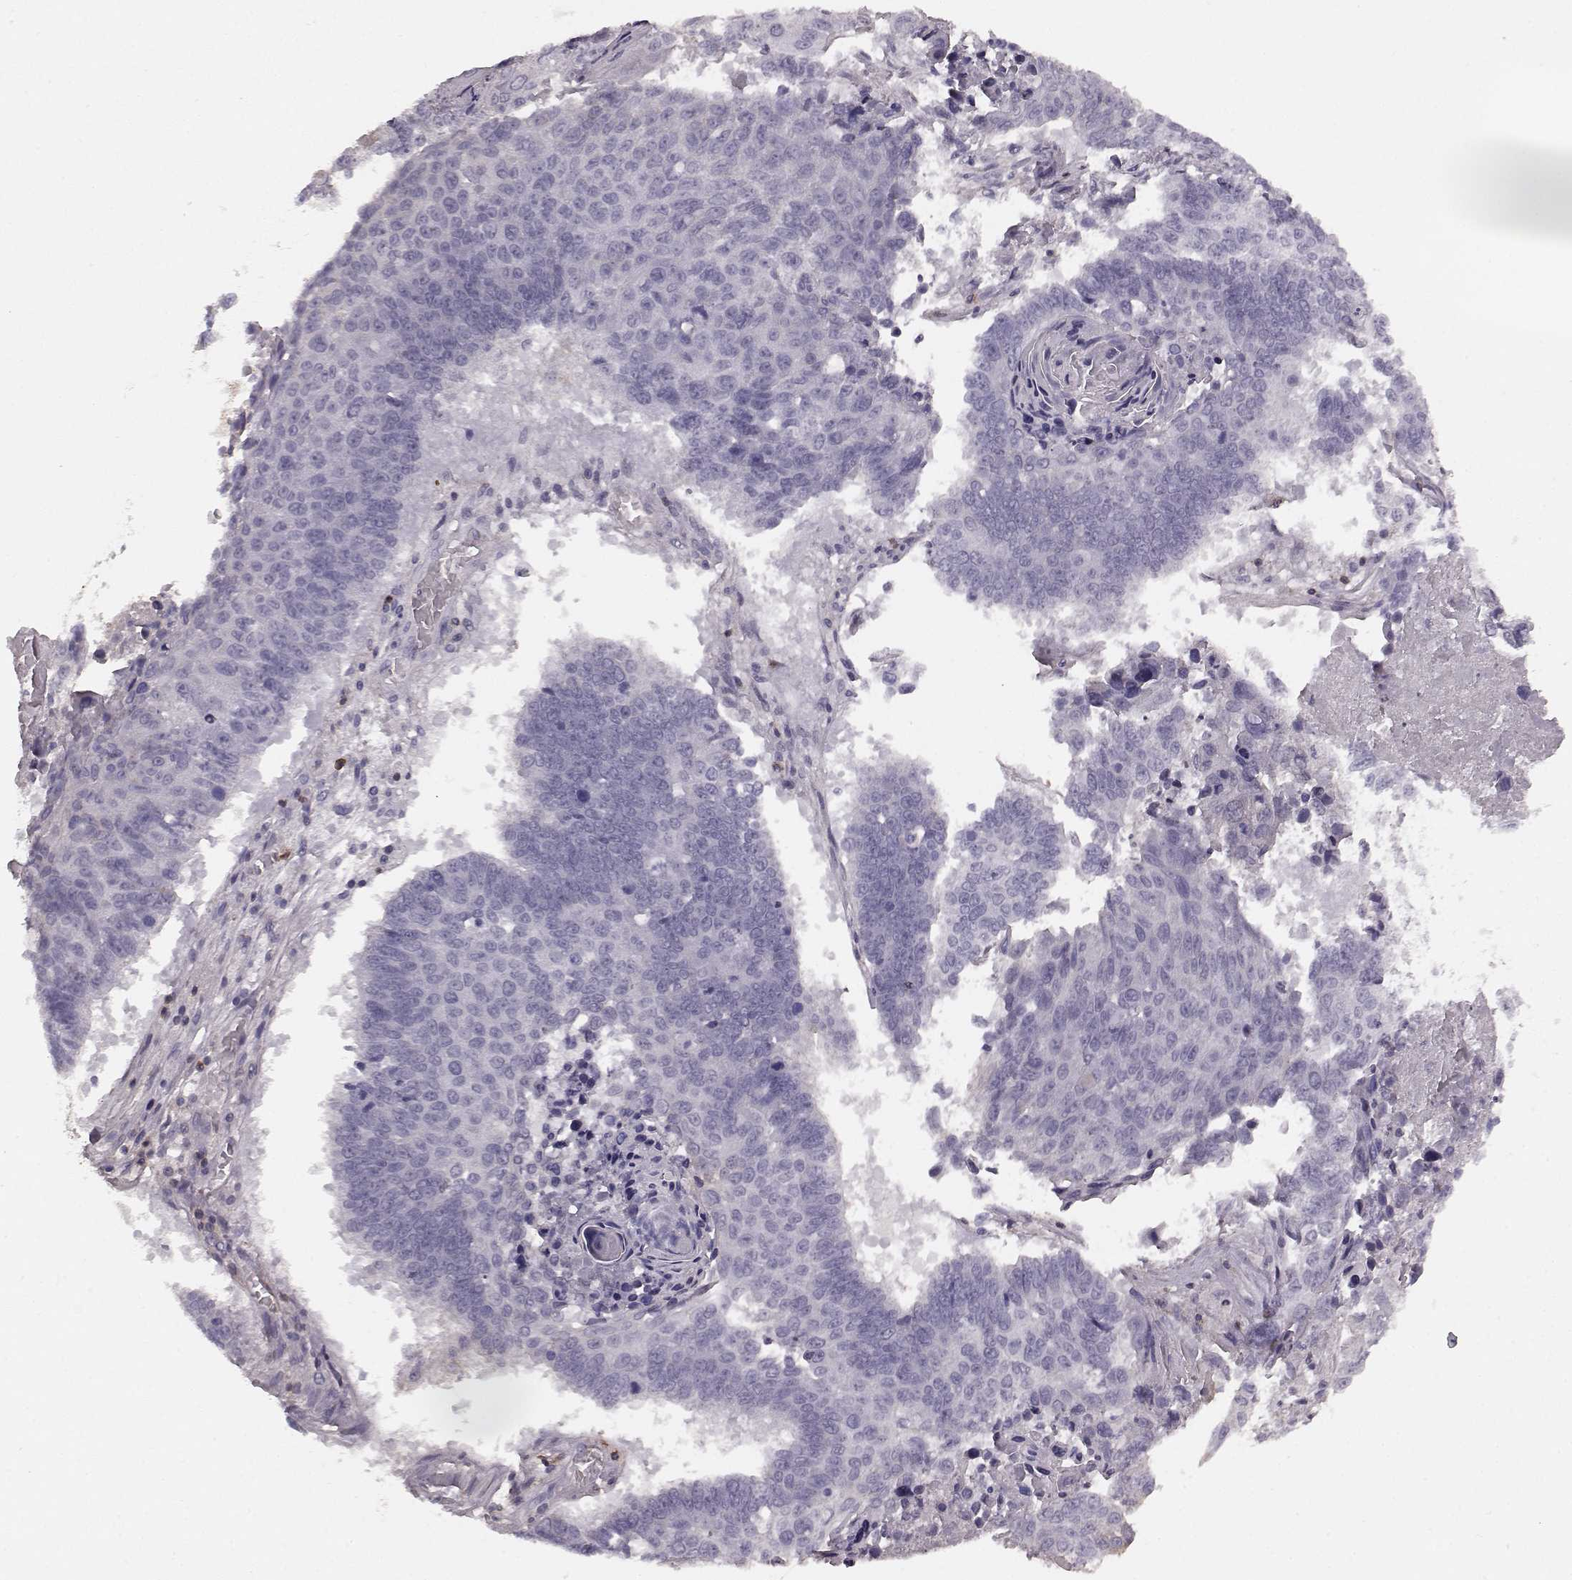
{"staining": {"intensity": "negative", "quantity": "none", "location": "none"}, "tissue": "lung cancer", "cell_type": "Tumor cells", "image_type": "cancer", "snomed": [{"axis": "morphology", "description": "Squamous cell carcinoma, NOS"}, {"axis": "topography", "description": "Lung"}], "caption": "A micrograph of human lung cancer (squamous cell carcinoma) is negative for staining in tumor cells.", "gene": "PDCD1", "patient": {"sex": "male", "age": 73}}